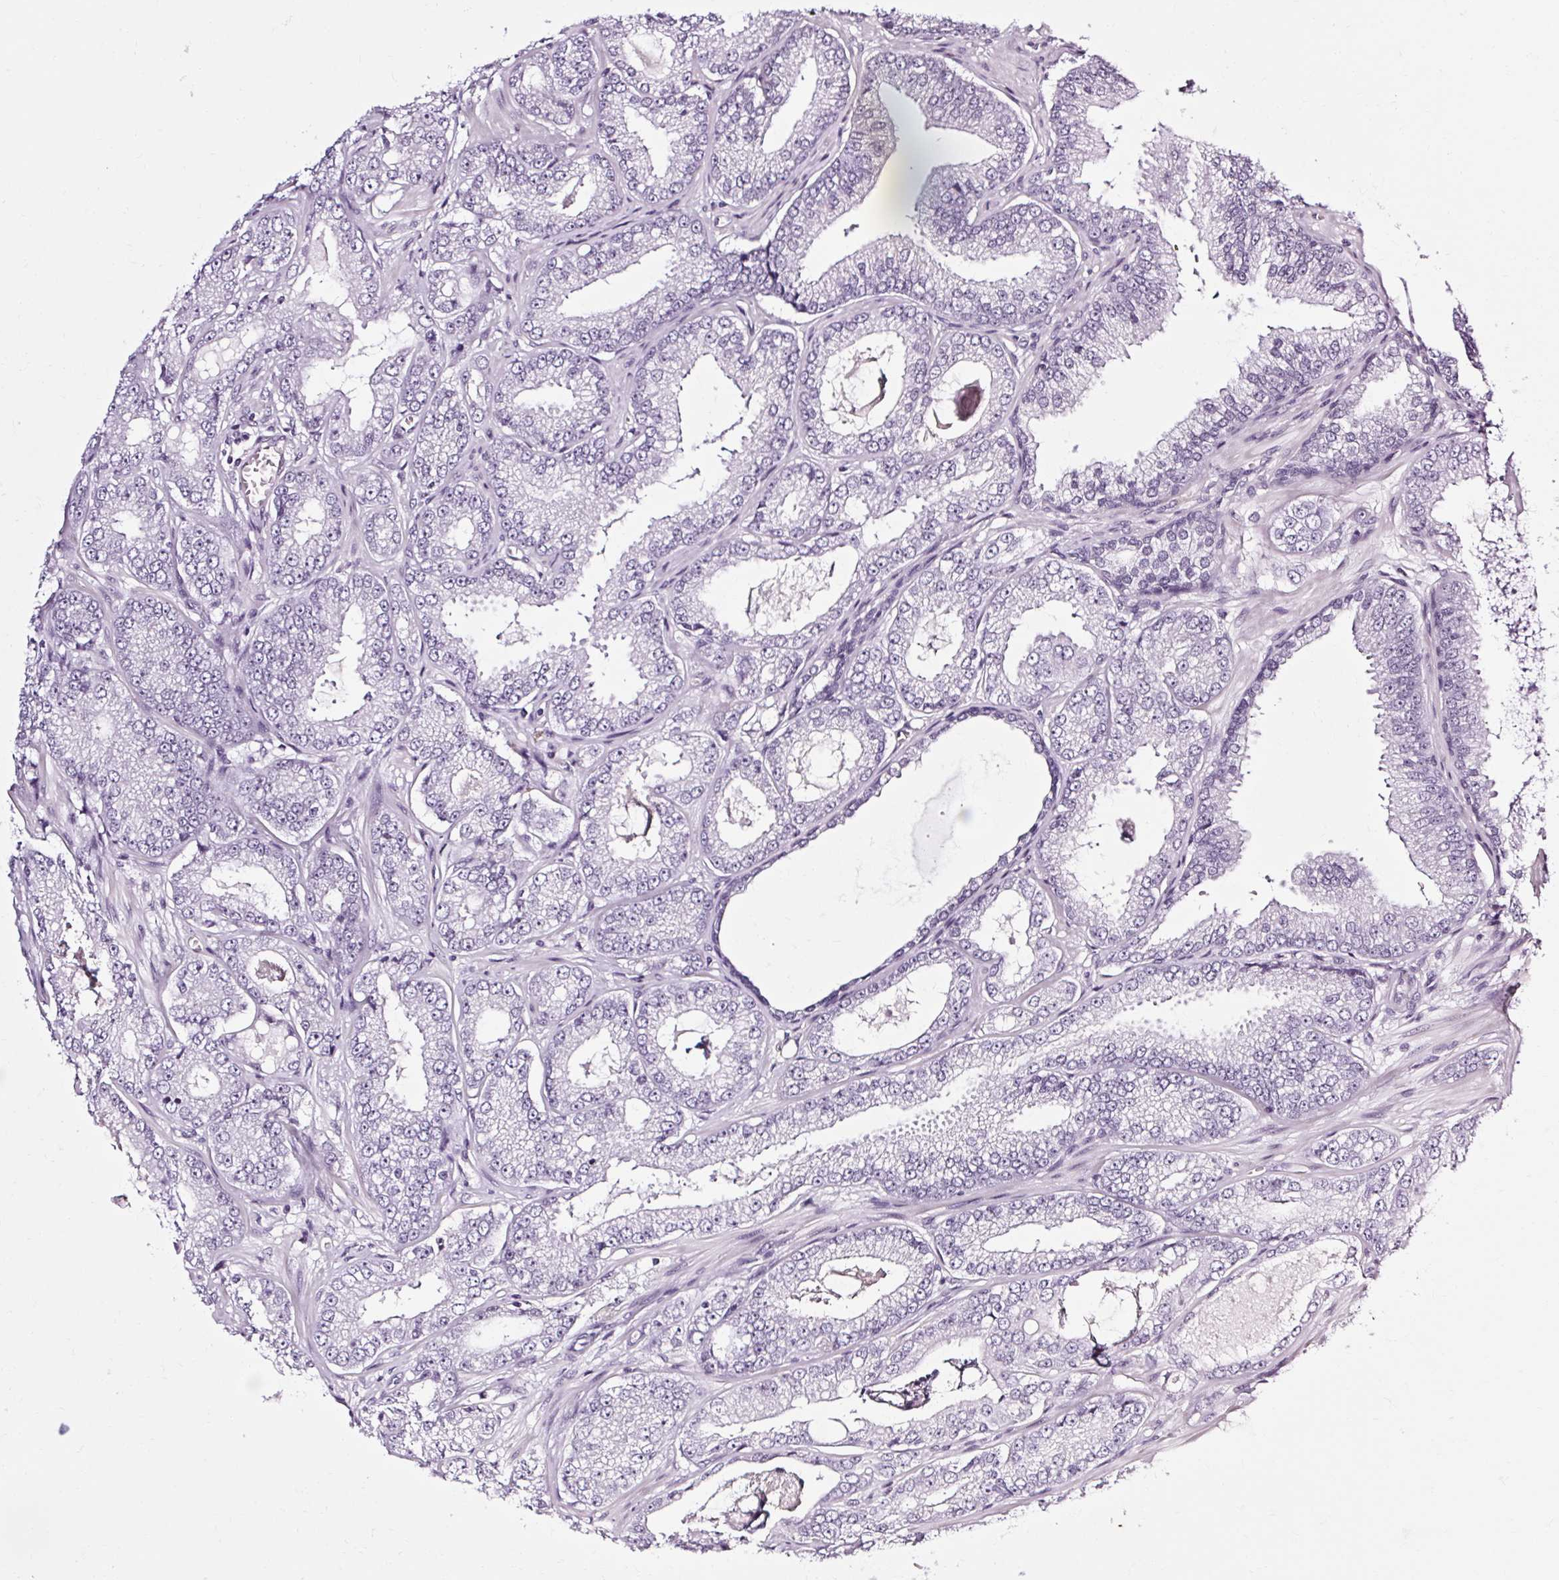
{"staining": {"intensity": "negative", "quantity": "none", "location": "none"}, "tissue": "prostate cancer", "cell_type": "Tumor cells", "image_type": "cancer", "snomed": [{"axis": "morphology", "description": "Adenocarcinoma, NOS"}, {"axis": "topography", "description": "Prostate"}], "caption": "This is an IHC image of prostate cancer. There is no staining in tumor cells.", "gene": "POMC", "patient": {"sex": "male", "age": 64}}